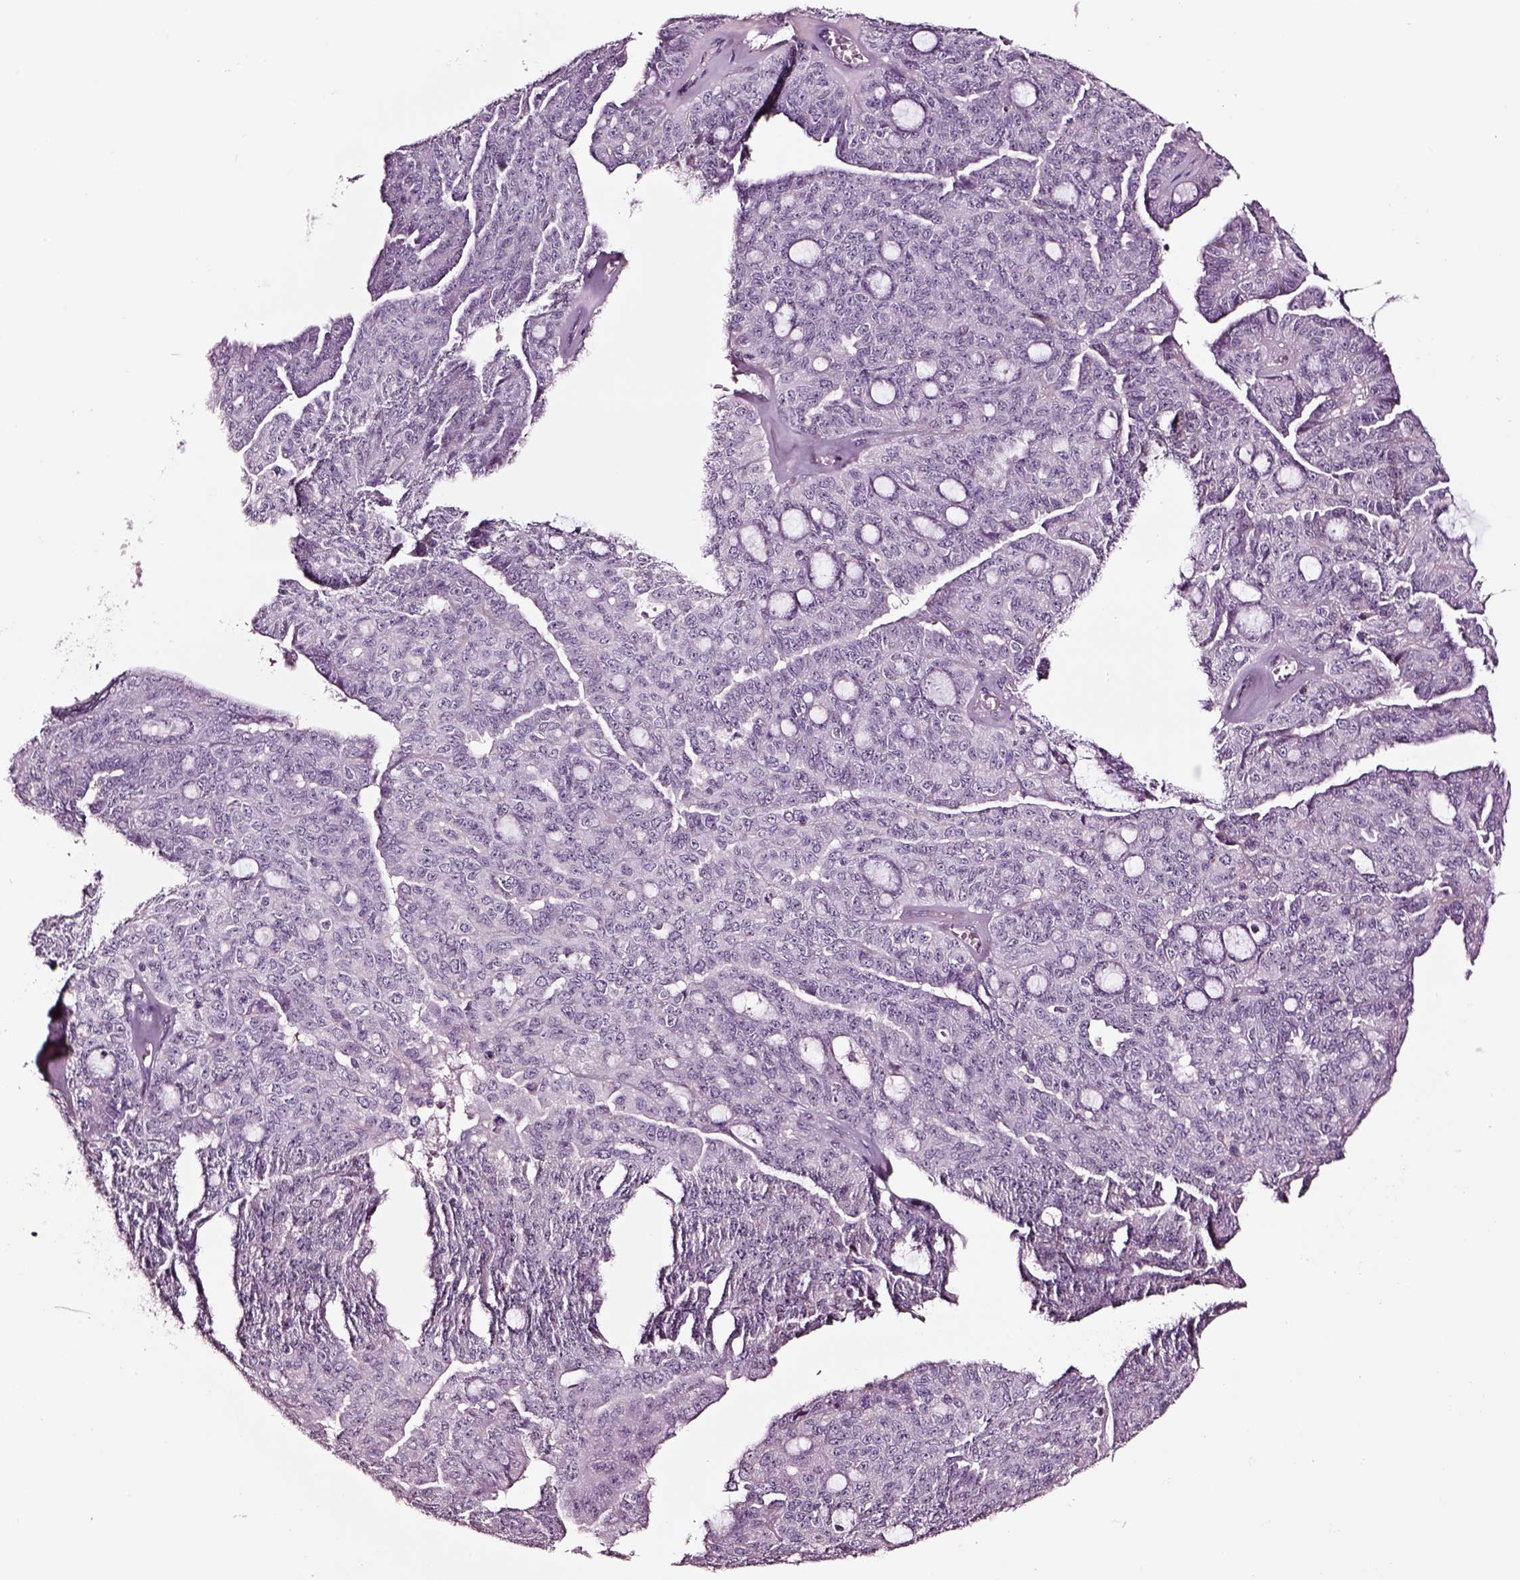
{"staining": {"intensity": "negative", "quantity": "none", "location": "none"}, "tissue": "ovarian cancer", "cell_type": "Tumor cells", "image_type": "cancer", "snomed": [{"axis": "morphology", "description": "Cystadenocarcinoma, serous, NOS"}, {"axis": "topography", "description": "Ovary"}], "caption": "Serous cystadenocarcinoma (ovarian) was stained to show a protein in brown. There is no significant expression in tumor cells.", "gene": "SOX10", "patient": {"sex": "female", "age": 71}}